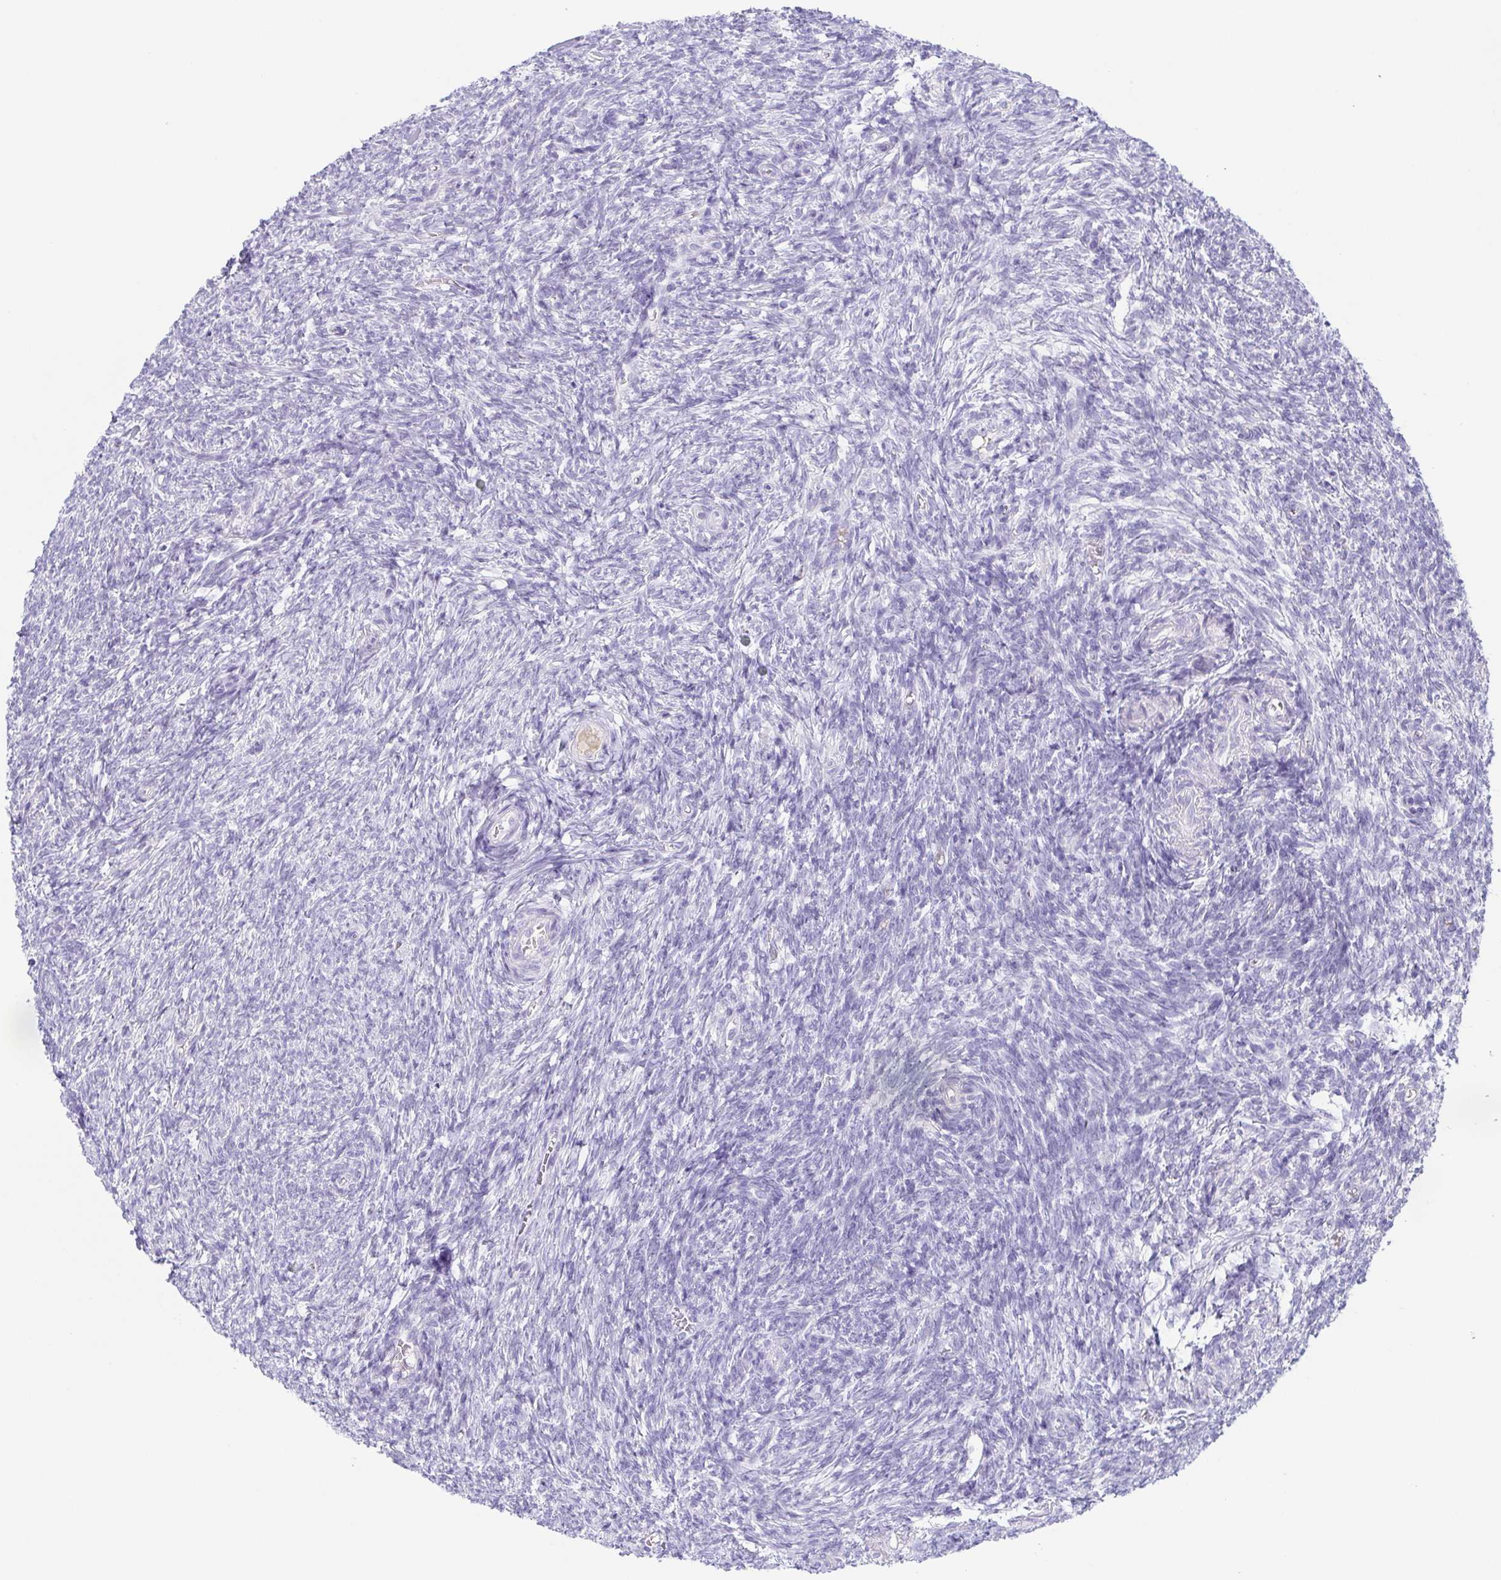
{"staining": {"intensity": "negative", "quantity": "none", "location": "none"}, "tissue": "ovary", "cell_type": "Ovarian stroma cells", "image_type": "normal", "snomed": [{"axis": "morphology", "description": "Normal tissue, NOS"}, {"axis": "topography", "description": "Ovary"}], "caption": "Immunohistochemical staining of normal human ovary shows no significant positivity in ovarian stroma cells.", "gene": "LDLRAD1", "patient": {"sex": "female", "age": 39}}